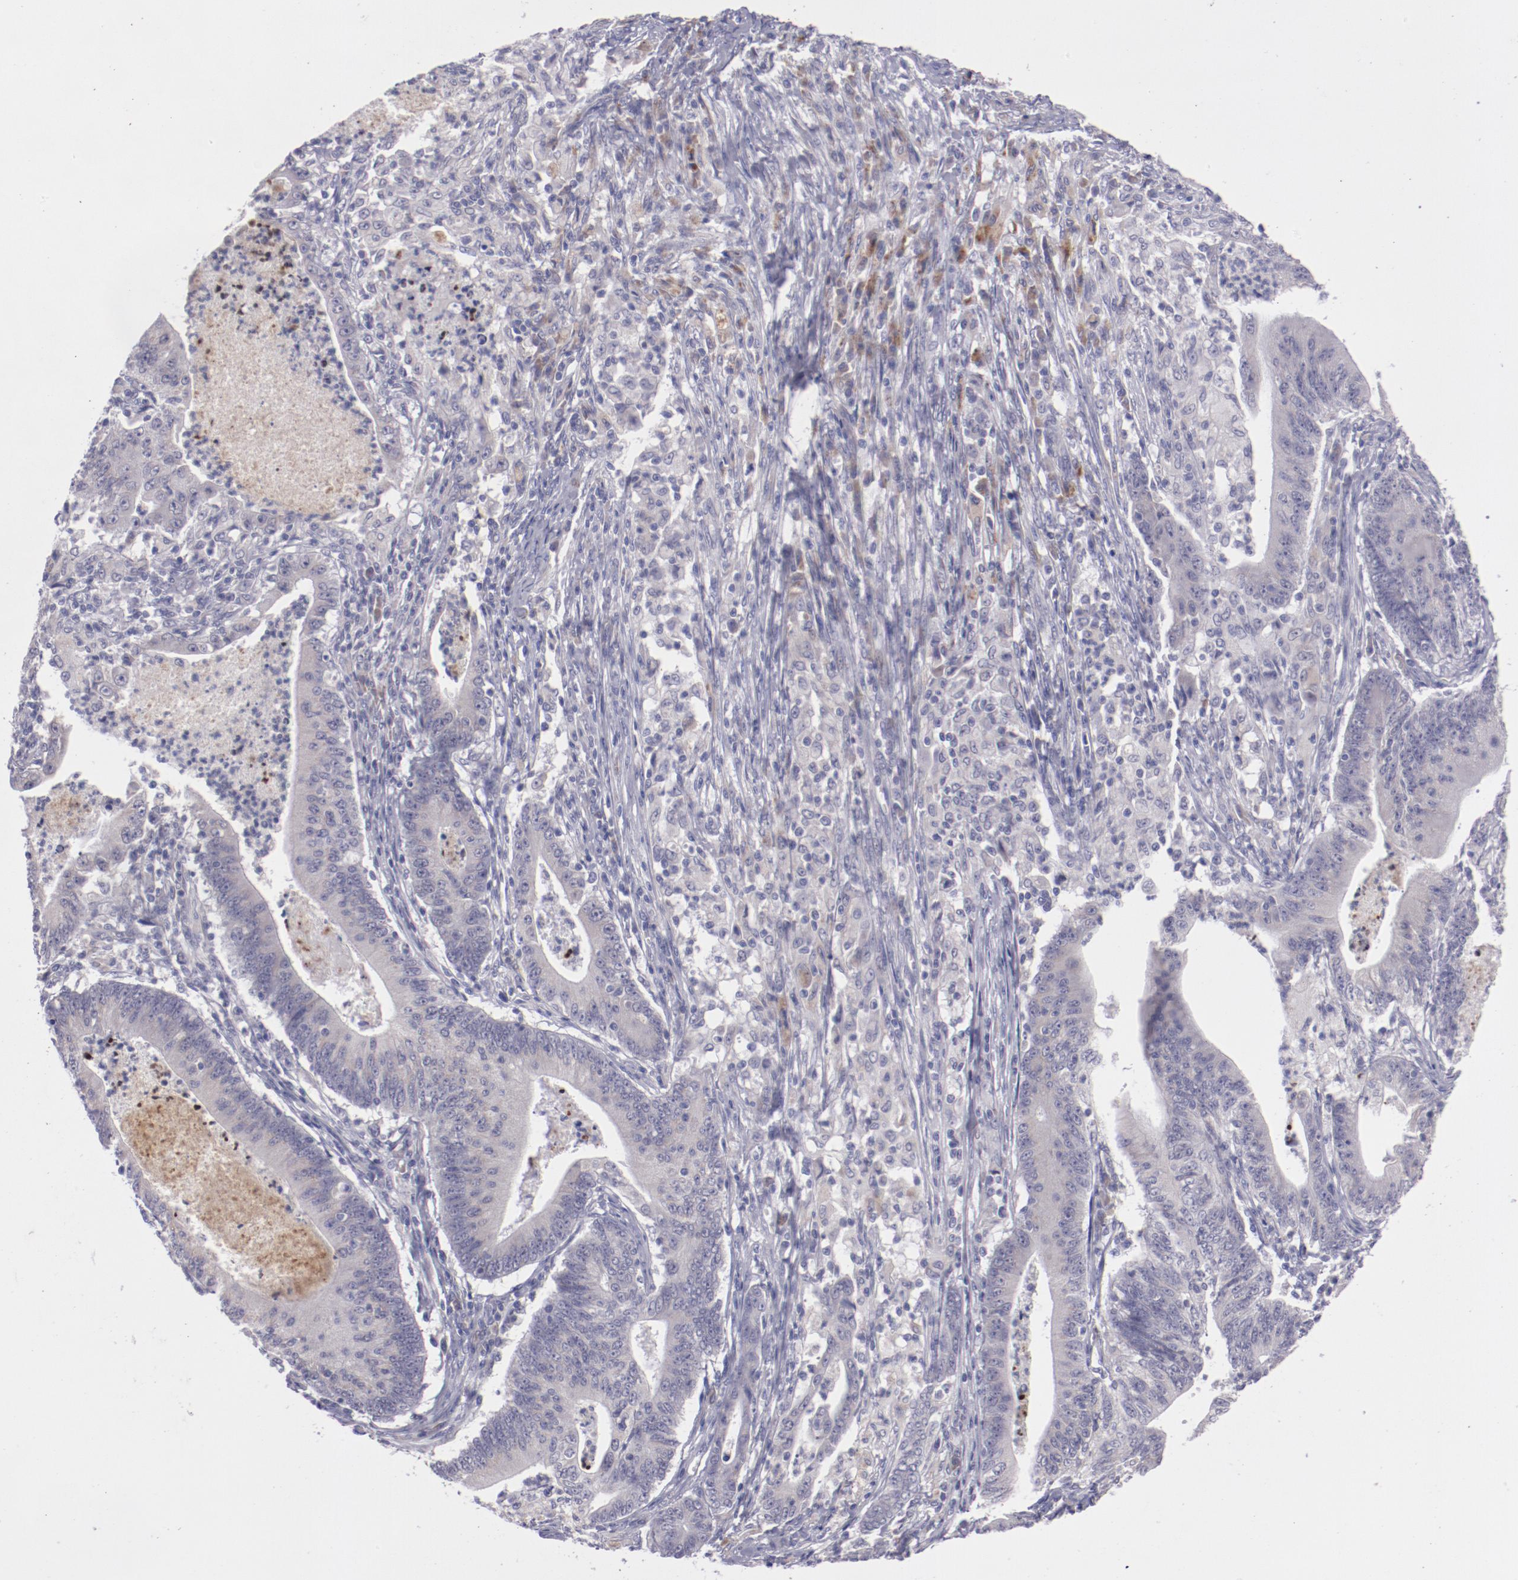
{"staining": {"intensity": "weak", "quantity": ">75%", "location": "cytoplasmic/membranous"}, "tissue": "stomach cancer", "cell_type": "Tumor cells", "image_type": "cancer", "snomed": [{"axis": "morphology", "description": "Adenocarcinoma, NOS"}, {"axis": "topography", "description": "Stomach, lower"}], "caption": "An image showing weak cytoplasmic/membranous expression in about >75% of tumor cells in stomach adenocarcinoma, as visualized by brown immunohistochemical staining.", "gene": "TRAF3", "patient": {"sex": "female", "age": 86}}